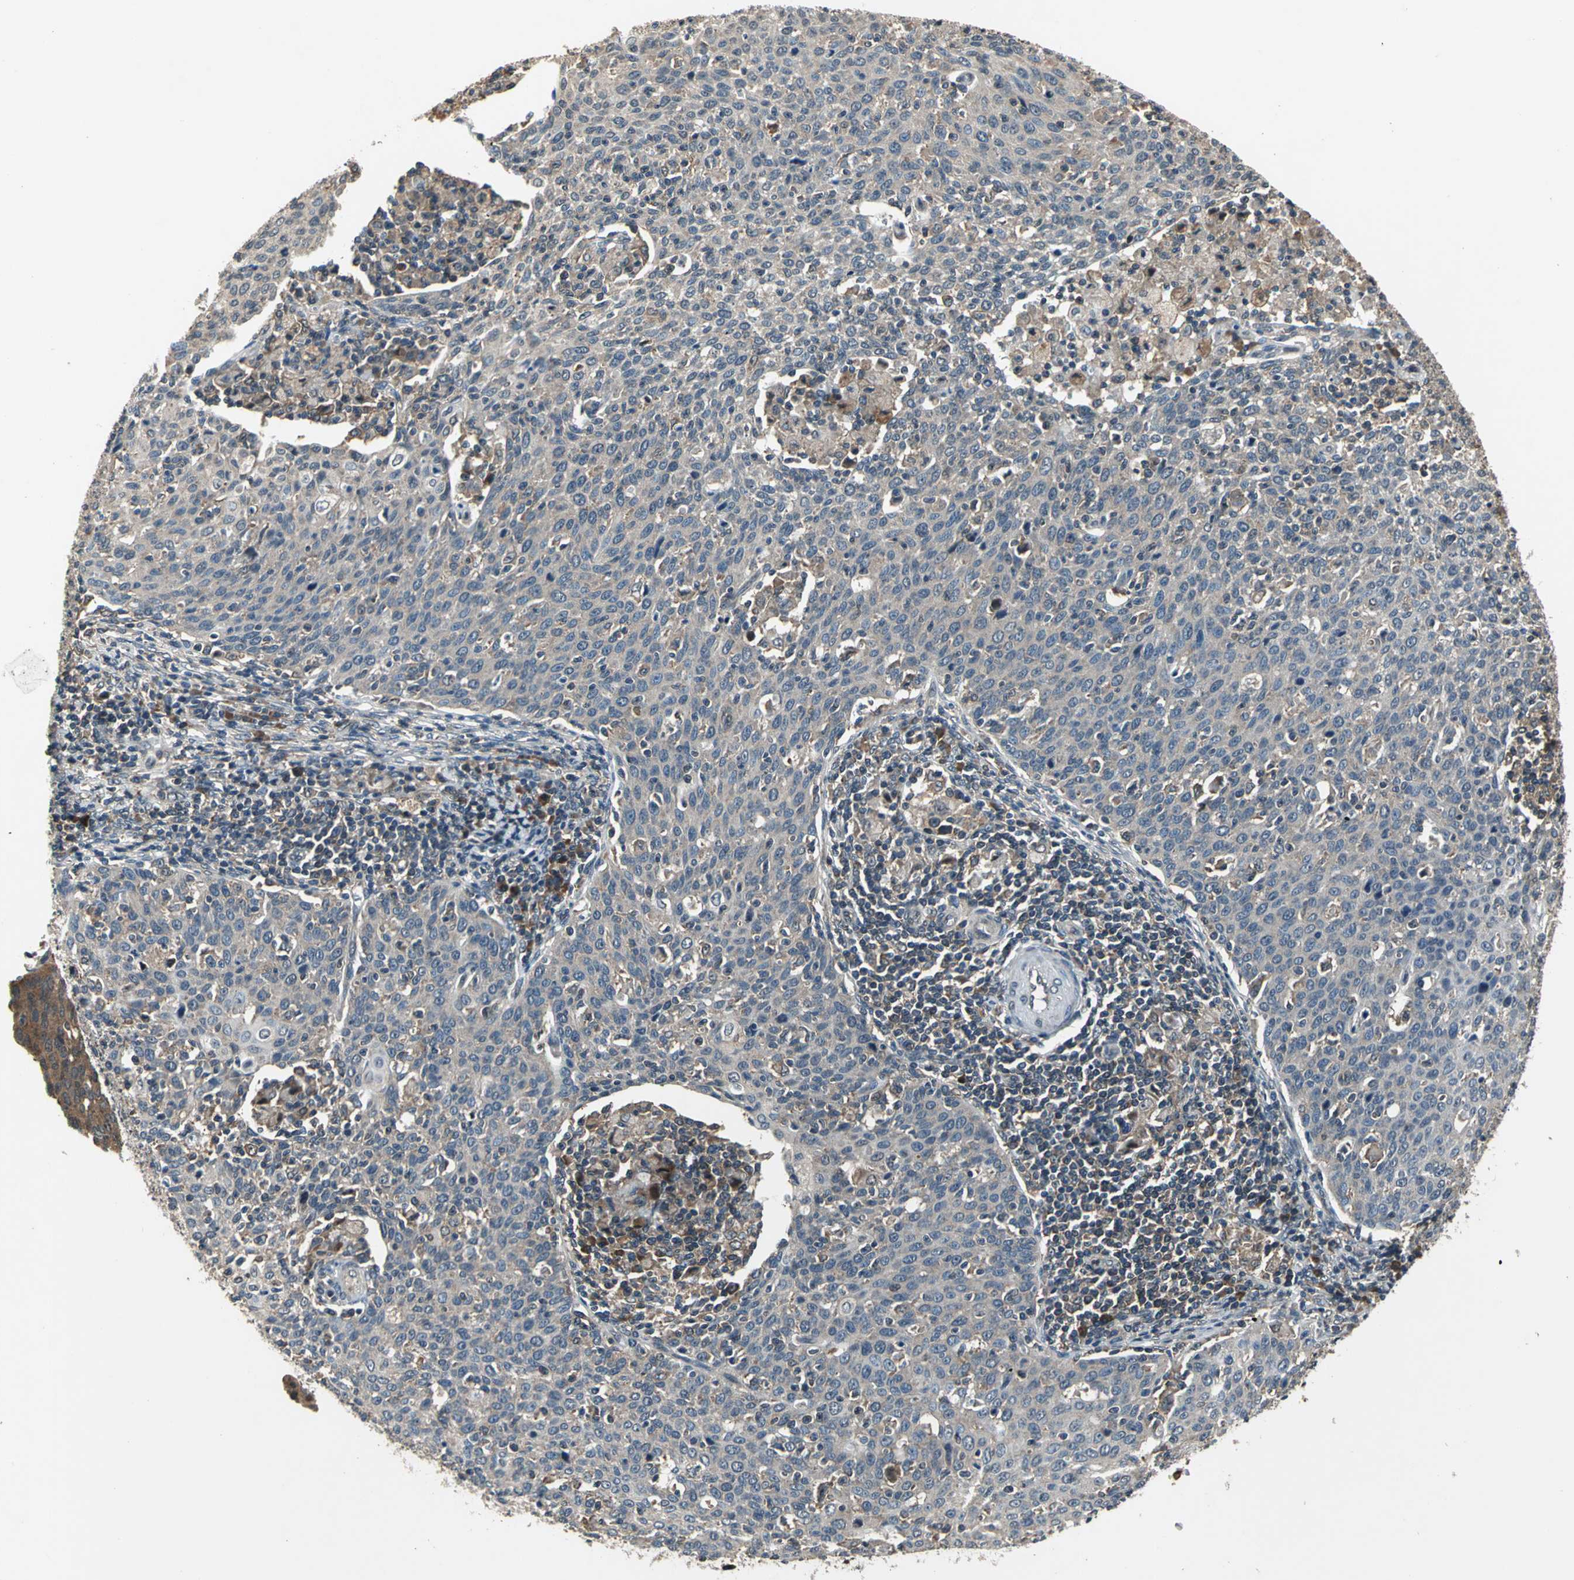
{"staining": {"intensity": "negative", "quantity": "none", "location": "none"}, "tissue": "cervical cancer", "cell_type": "Tumor cells", "image_type": "cancer", "snomed": [{"axis": "morphology", "description": "Squamous cell carcinoma, NOS"}, {"axis": "topography", "description": "Cervix"}], "caption": "This is an immunohistochemistry (IHC) photomicrograph of human cervical cancer. There is no positivity in tumor cells.", "gene": "EIF2B2", "patient": {"sex": "female", "age": 38}}